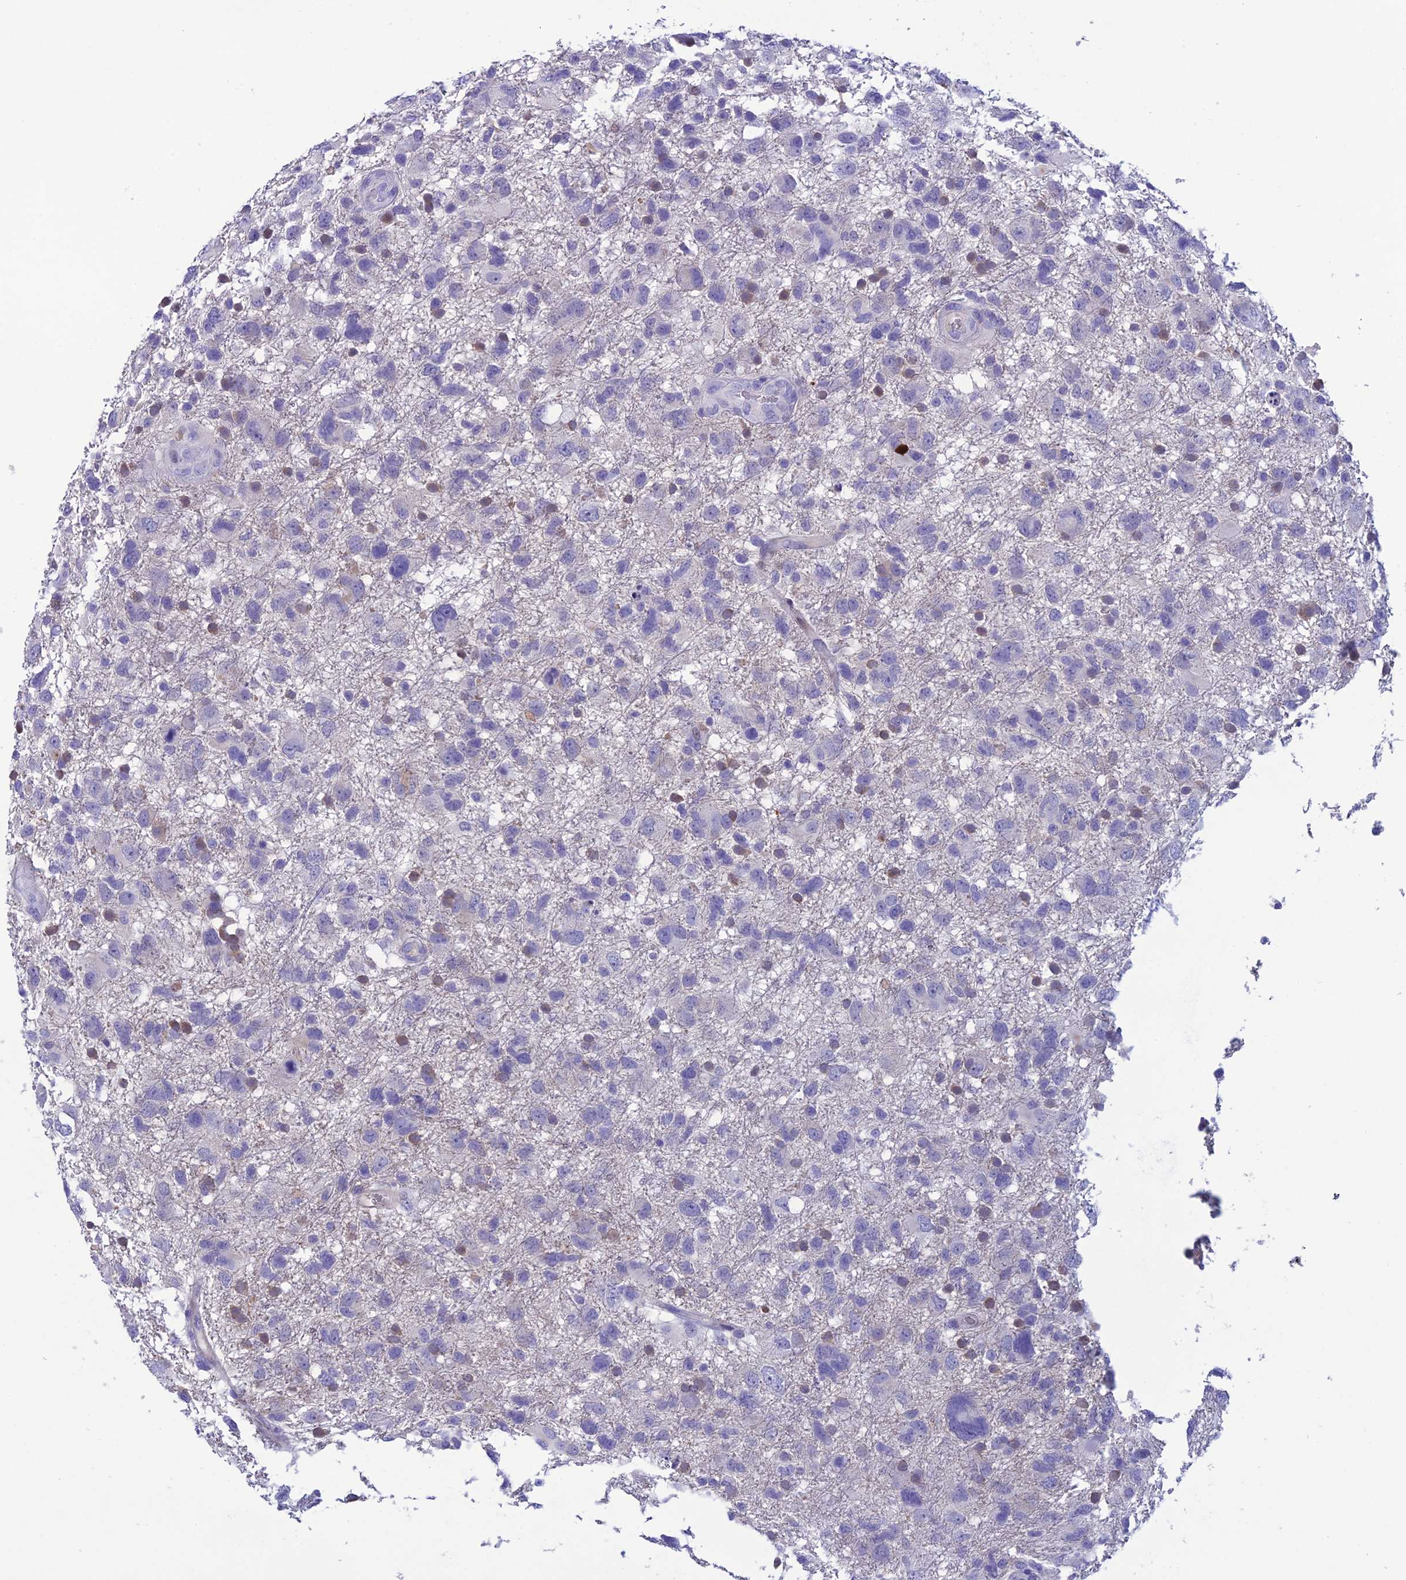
{"staining": {"intensity": "weak", "quantity": "<25%", "location": "cytoplasmic/membranous"}, "tissue": "glioma", "cell_type": "Tumor cells", "image_type": "cancer", "snomed": [{"axis": "morphology", "description": "Glioma, malignant, High grade"}, {"axis": "topography", "description": "Brain"}], "caption": "High-grade glioma (malignant) stained for a protein using immunohistochemistry (IHC) exhibits no expression tumor cells.", "gene": "CRB2", "patient": {"sex": "male", "age": 61}}